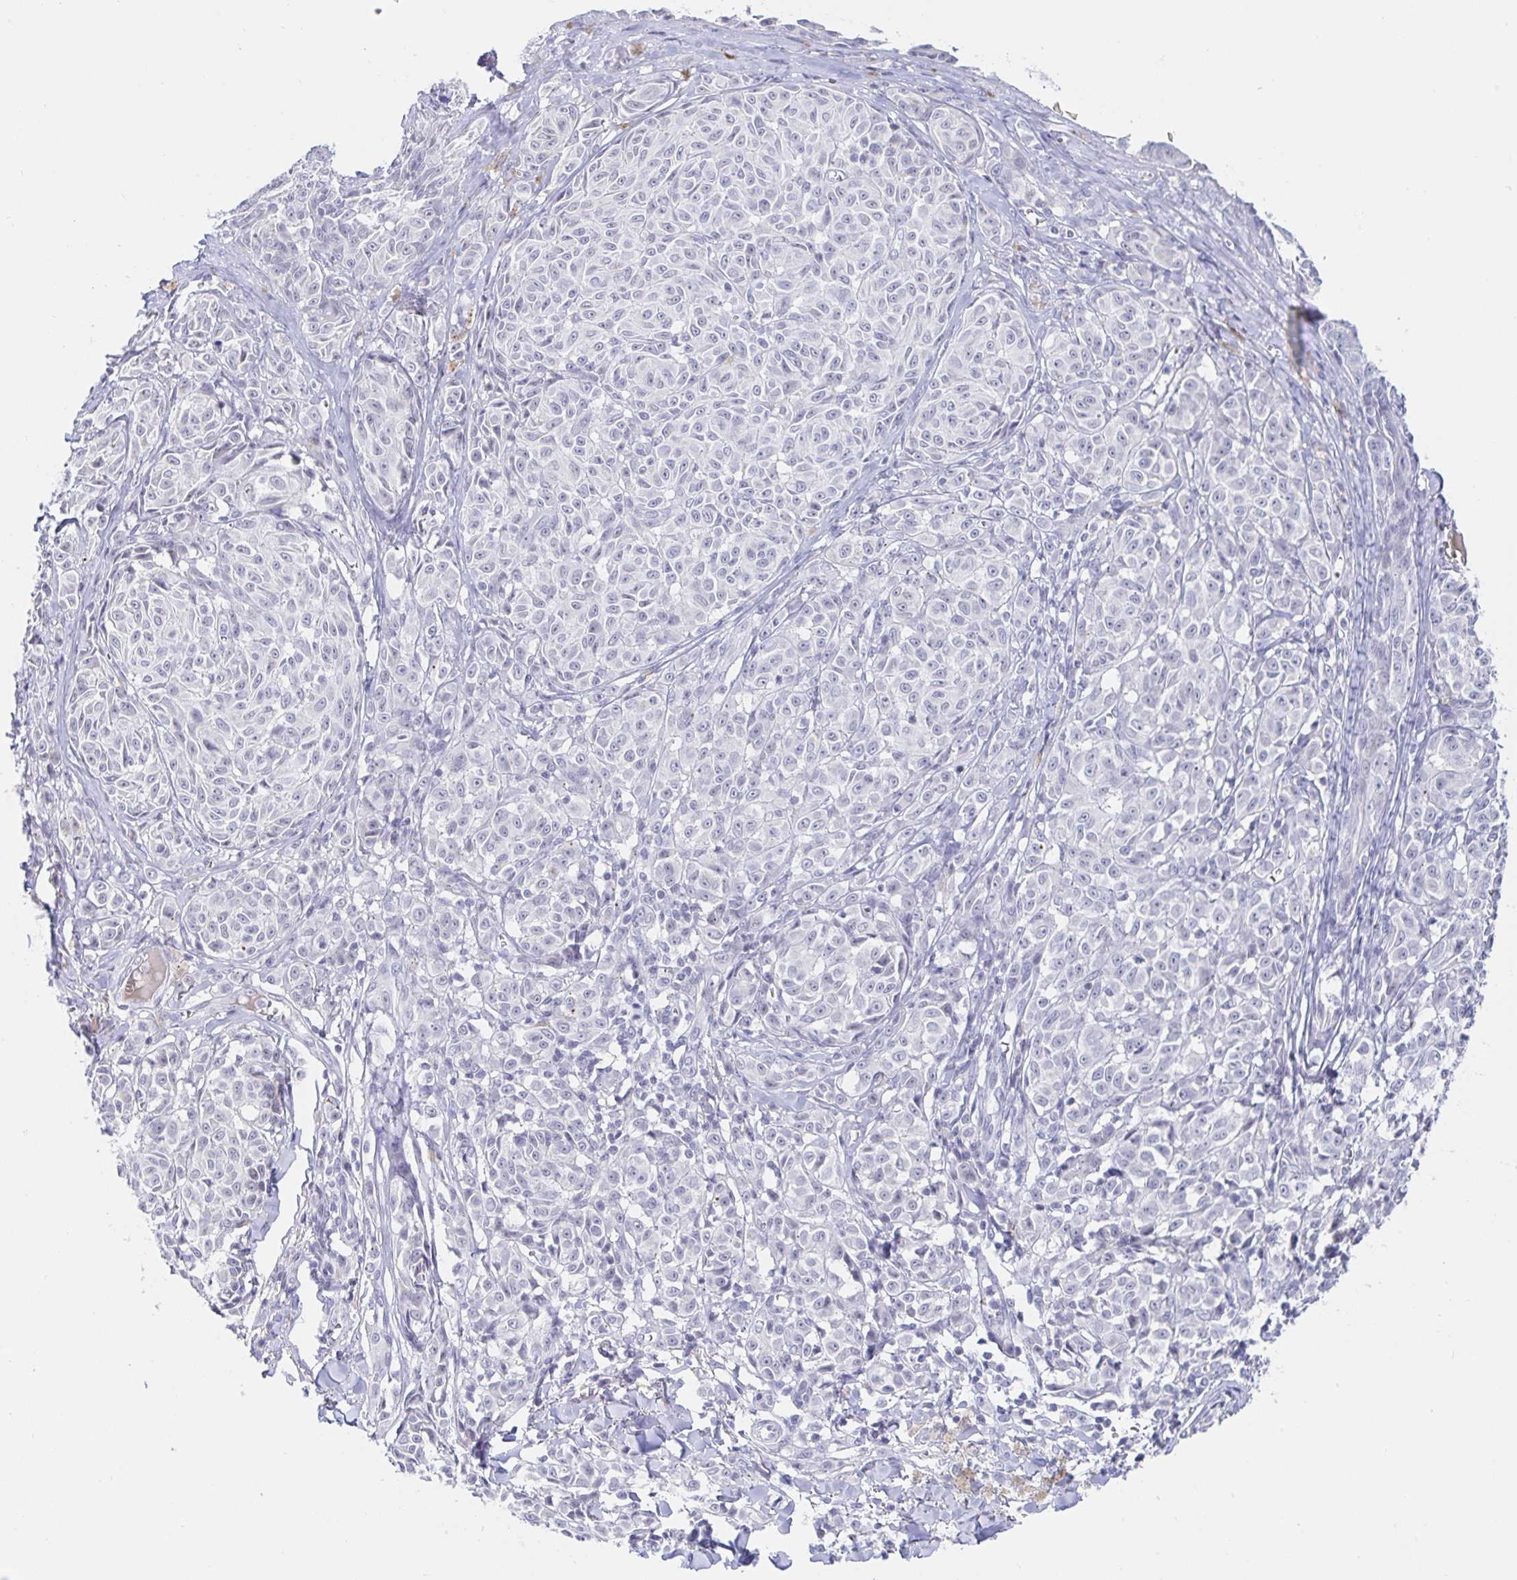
{"staining": {"intensity": "negative", "quantity": "none", "location": "none"}, "tissue": "melanoma", "cell_type": "Tumor cells", "image_type": "cancer", "snomed": [{"axis": "morphology", "description": "Malignant melanoma, NOS"}, {"axis": "topography", "description": "Skin"}], "caption": "Tumor cells show no significant protein staining in melanoma. (Brightfield microscopy of DAB immunohistochemistry at high magnification).", "gene": "SIAH3", "patient": {"sex": "female", "age": 43}}